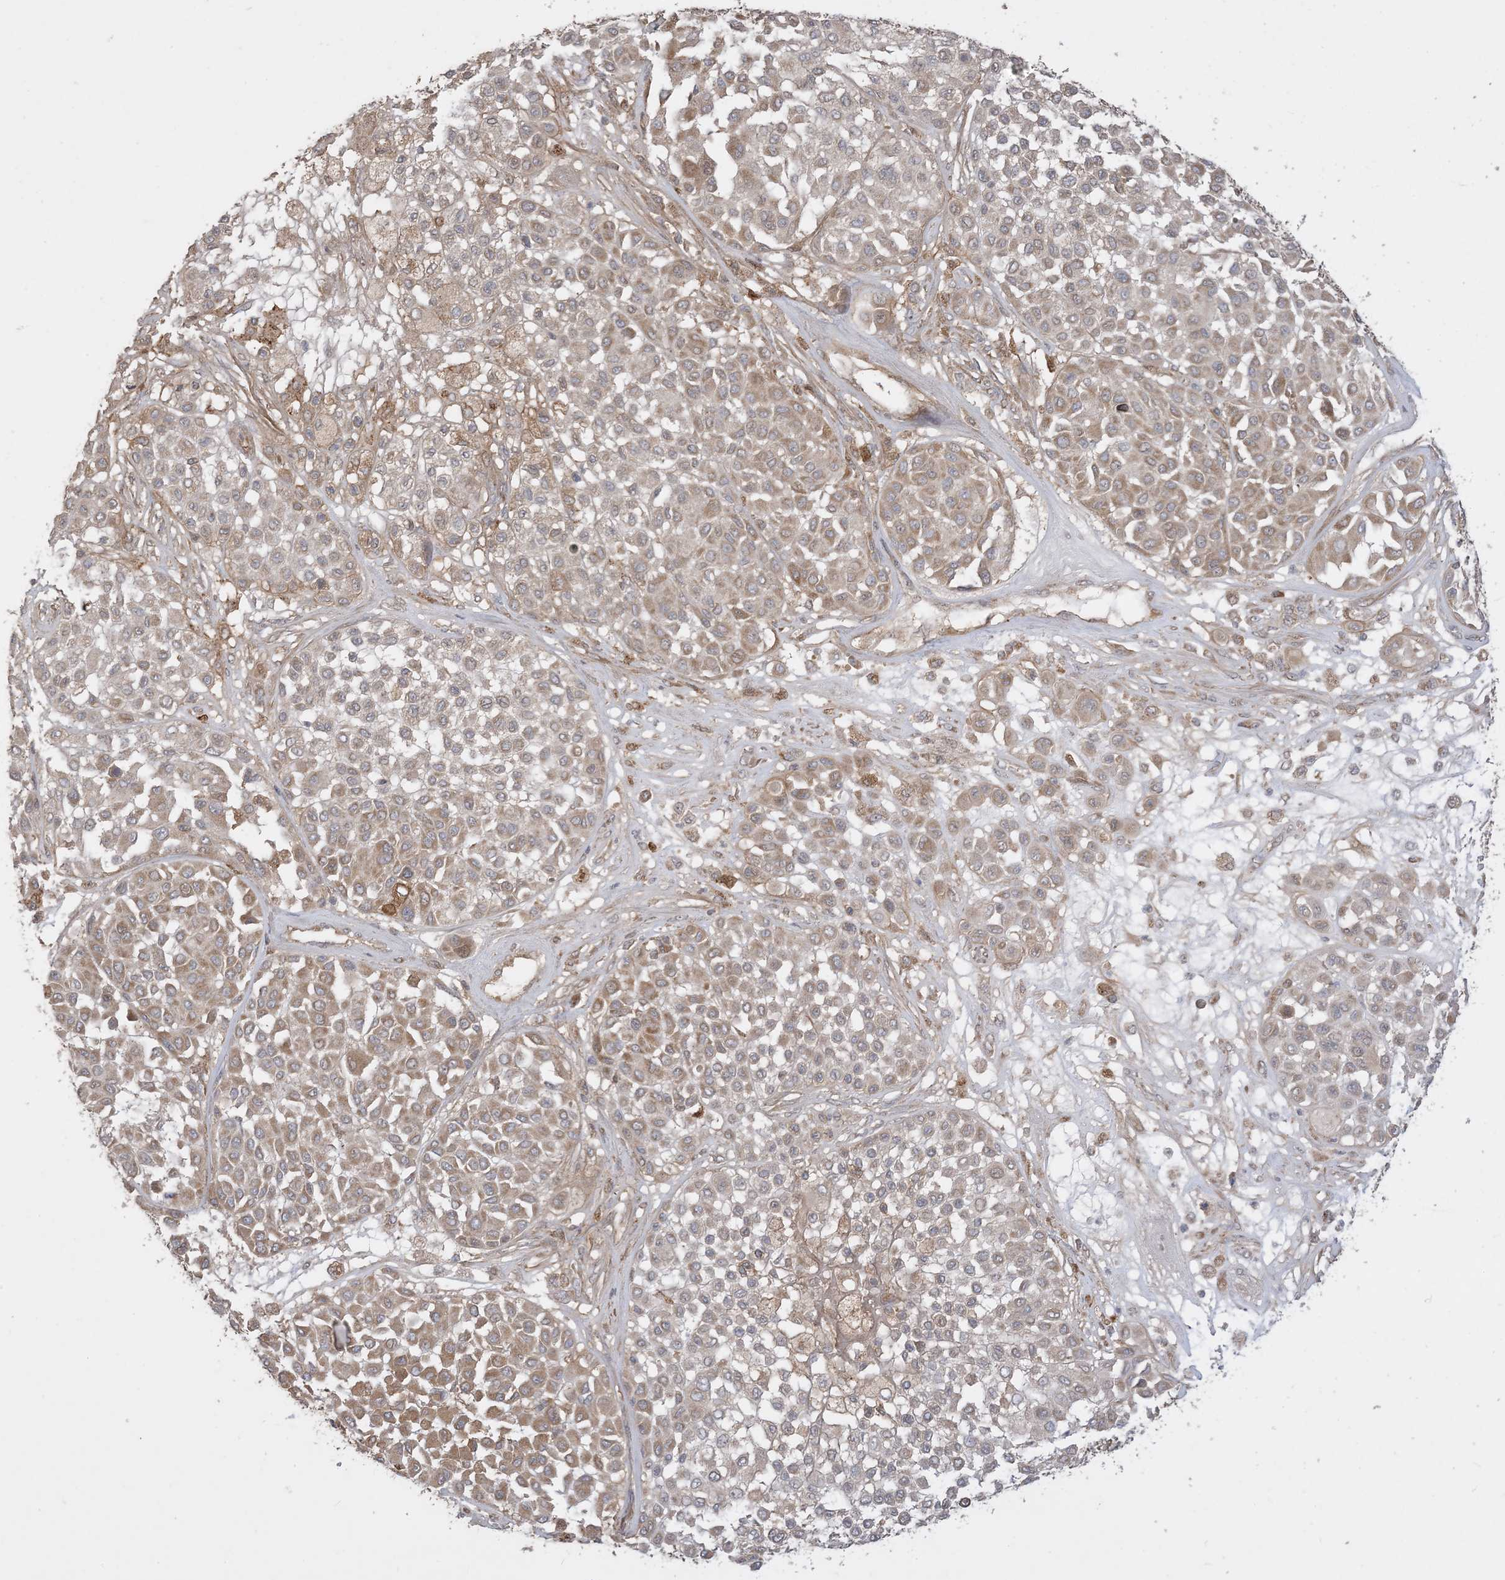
{"staining": {"intensity": "strong", "quantity": ">75%", "location": "cytoplasmic/membranous"}, "tissue": "melanoma", "cell_type": "Tumor cells", "image_type": "cancer", "snomed": [{"axis": "morphology", "description": "Malignant melanoma, Metastatic site"}, {"axis": "topography", "description": "Soft tissue"}], "caption": "Melanoma stained for a protein (brown) reveals strong cytoplasmic/membranous positive positivity in approximately >75% of tumor cells.", "gene": "SIRT3", "patient": {"sex": "male", "age": 41}}